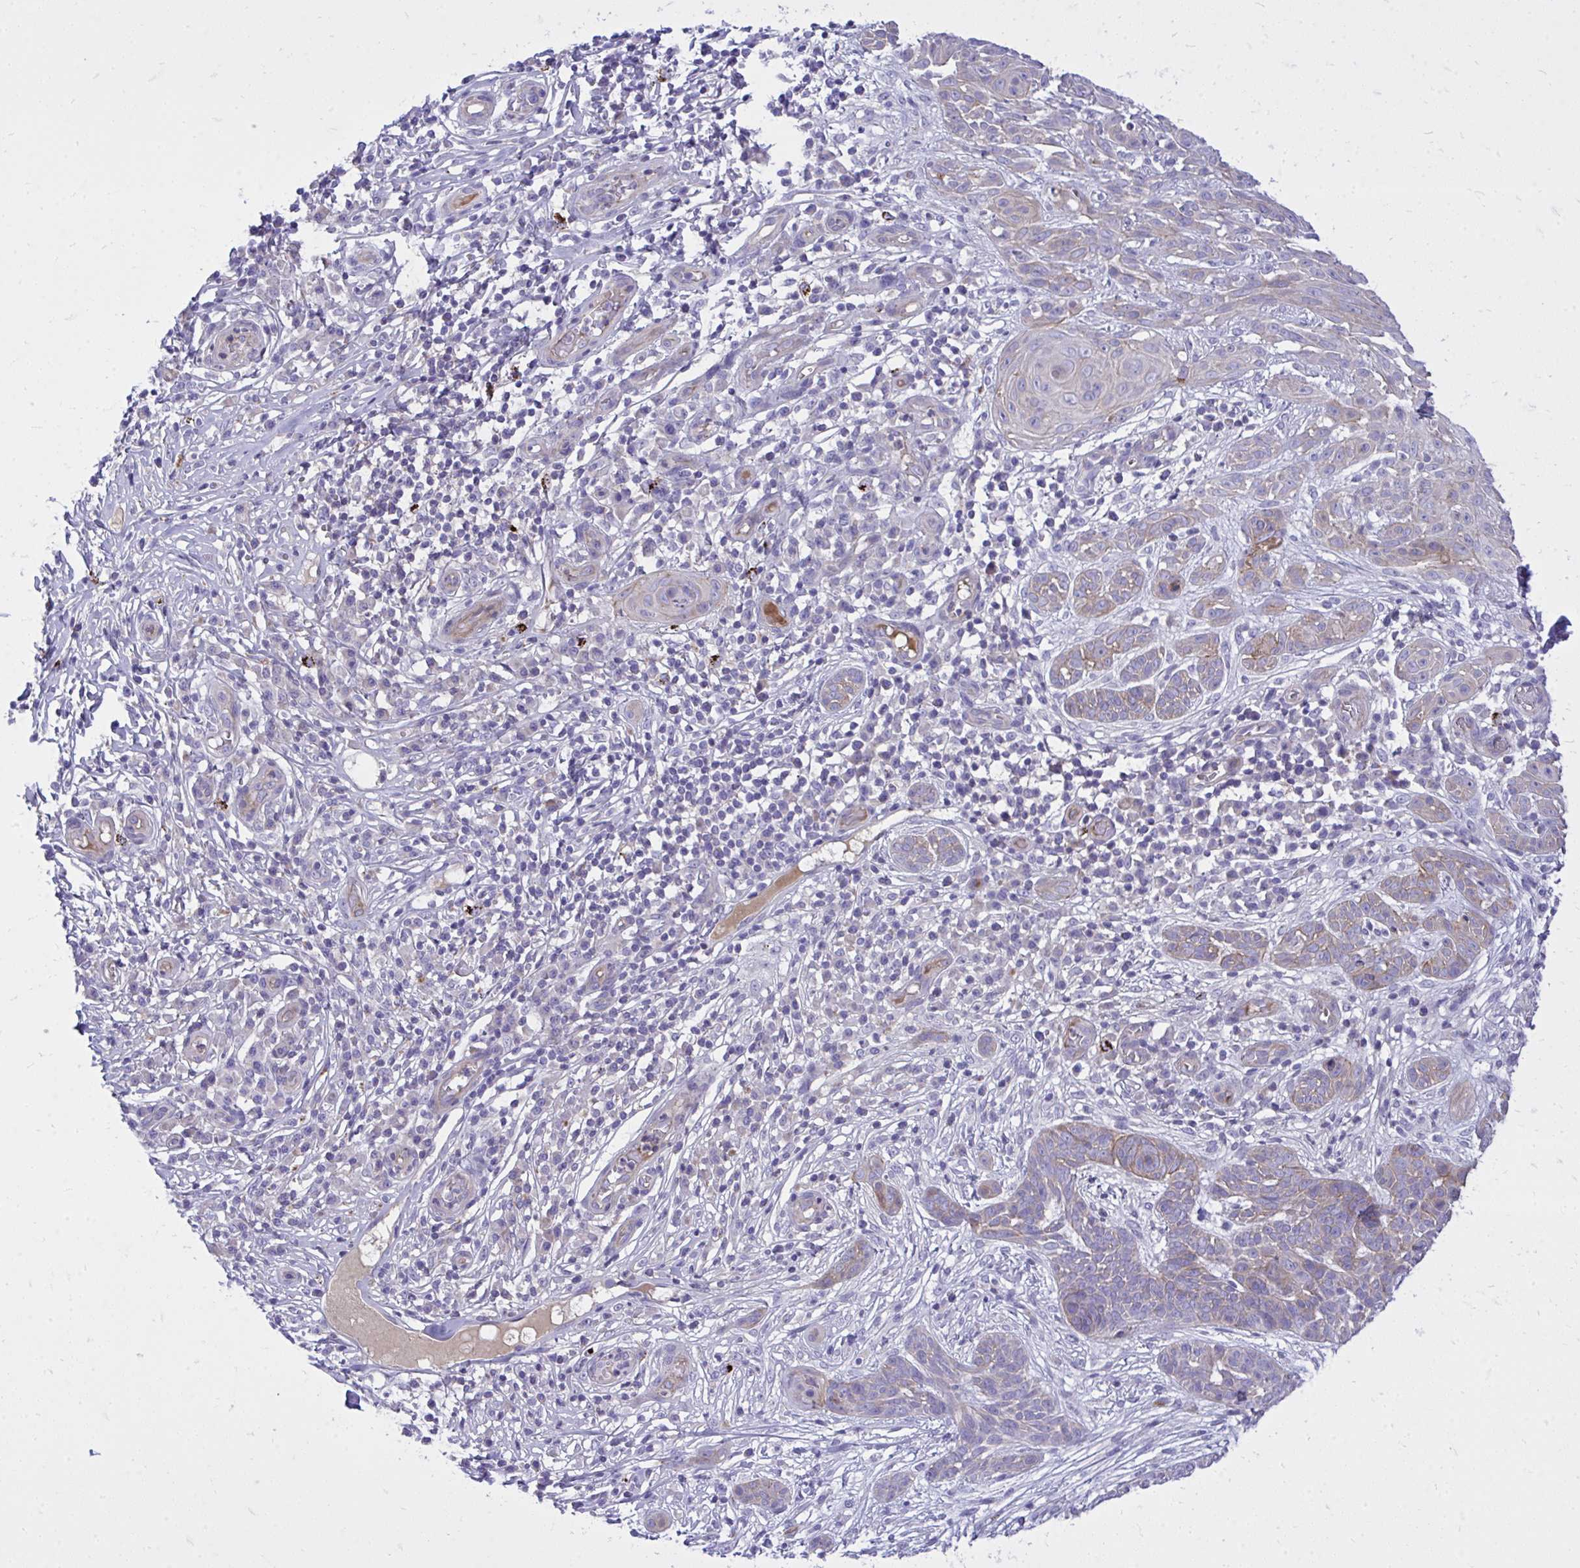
{"staining": {"intensity": "weak", "quantity": "25%-75%", "location": "cytoplasmic/membranous"}, "tissue": "skin cancer", "cell_type": "Tumor cells", "image_type": "cancer", "snomed": [{"axis": "morphology", "description": "Basal cell carcinoma"}, {"axis": "topography", "description": "Skin"}, {"axis": "topography", "description": "Skin, foot"}], "caption": "Weak cytoplasmic/membranous staining for a protein is appreciated in about 25%-75% of tumor cells of skin cancer using IHC.", "gene": "TP53I11", "patient": {"sex": "female", "age": 86}}